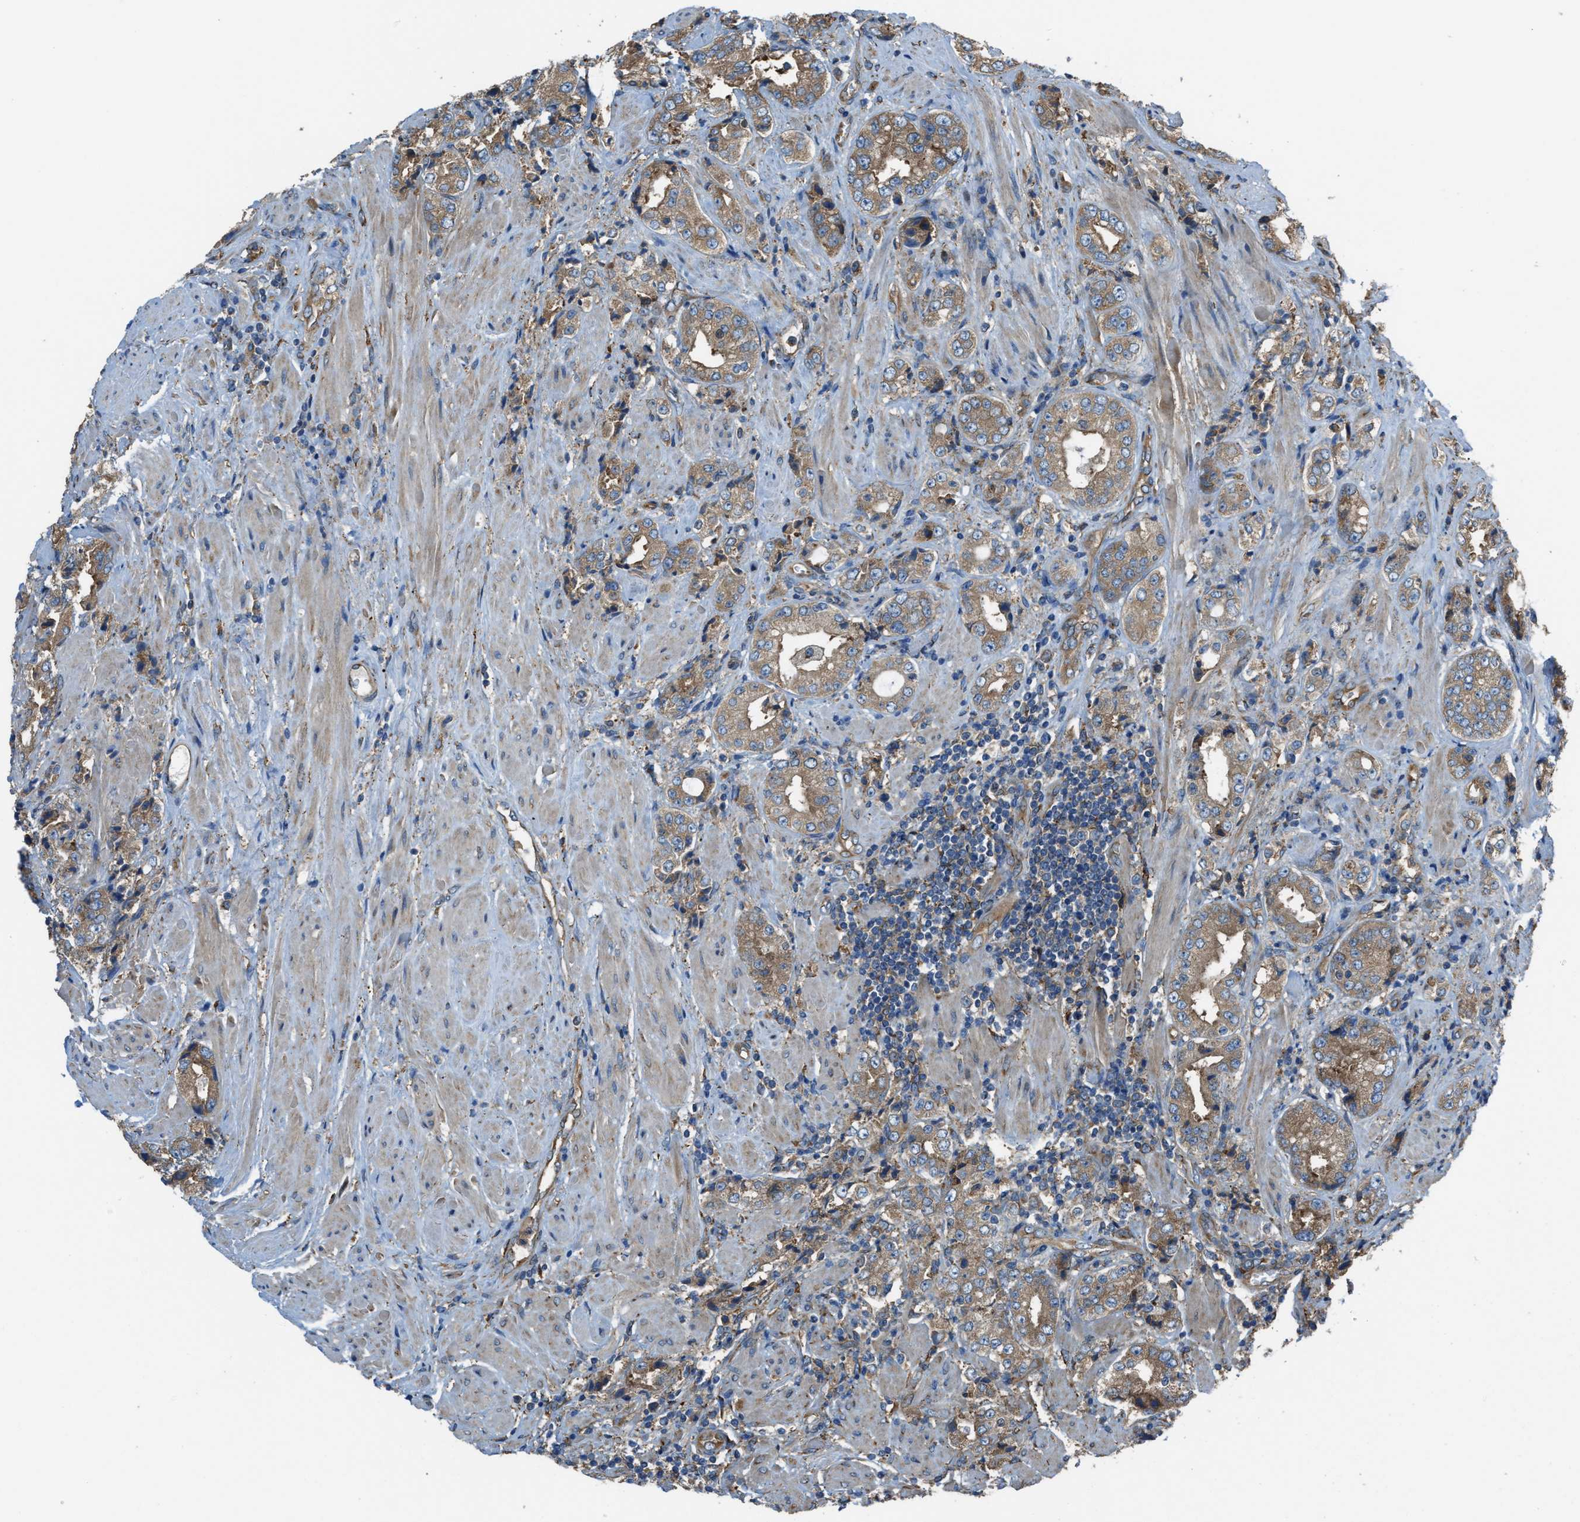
{"staining": {"intensity": "moderate", "quantity": ">75%", "location": "cytoplasmic/membranous"}, "tissue": "prostate cancer", "cell_type": "Tumor cells", "image_type": "cancer", "snomed": [{"axis": "morphology", "description": "Adenocarcinoma, High grade"}, {"axis": "topography", "description": "Prostate"}], "caption": "Protein staining shows moderate cytoplasmic/membranous staining in about >75% of tumor cells in adenocarcinoma (high-grade) (prostate).", "gene": "TRPC1", "patient": {"sex": "male", "age": 61}}